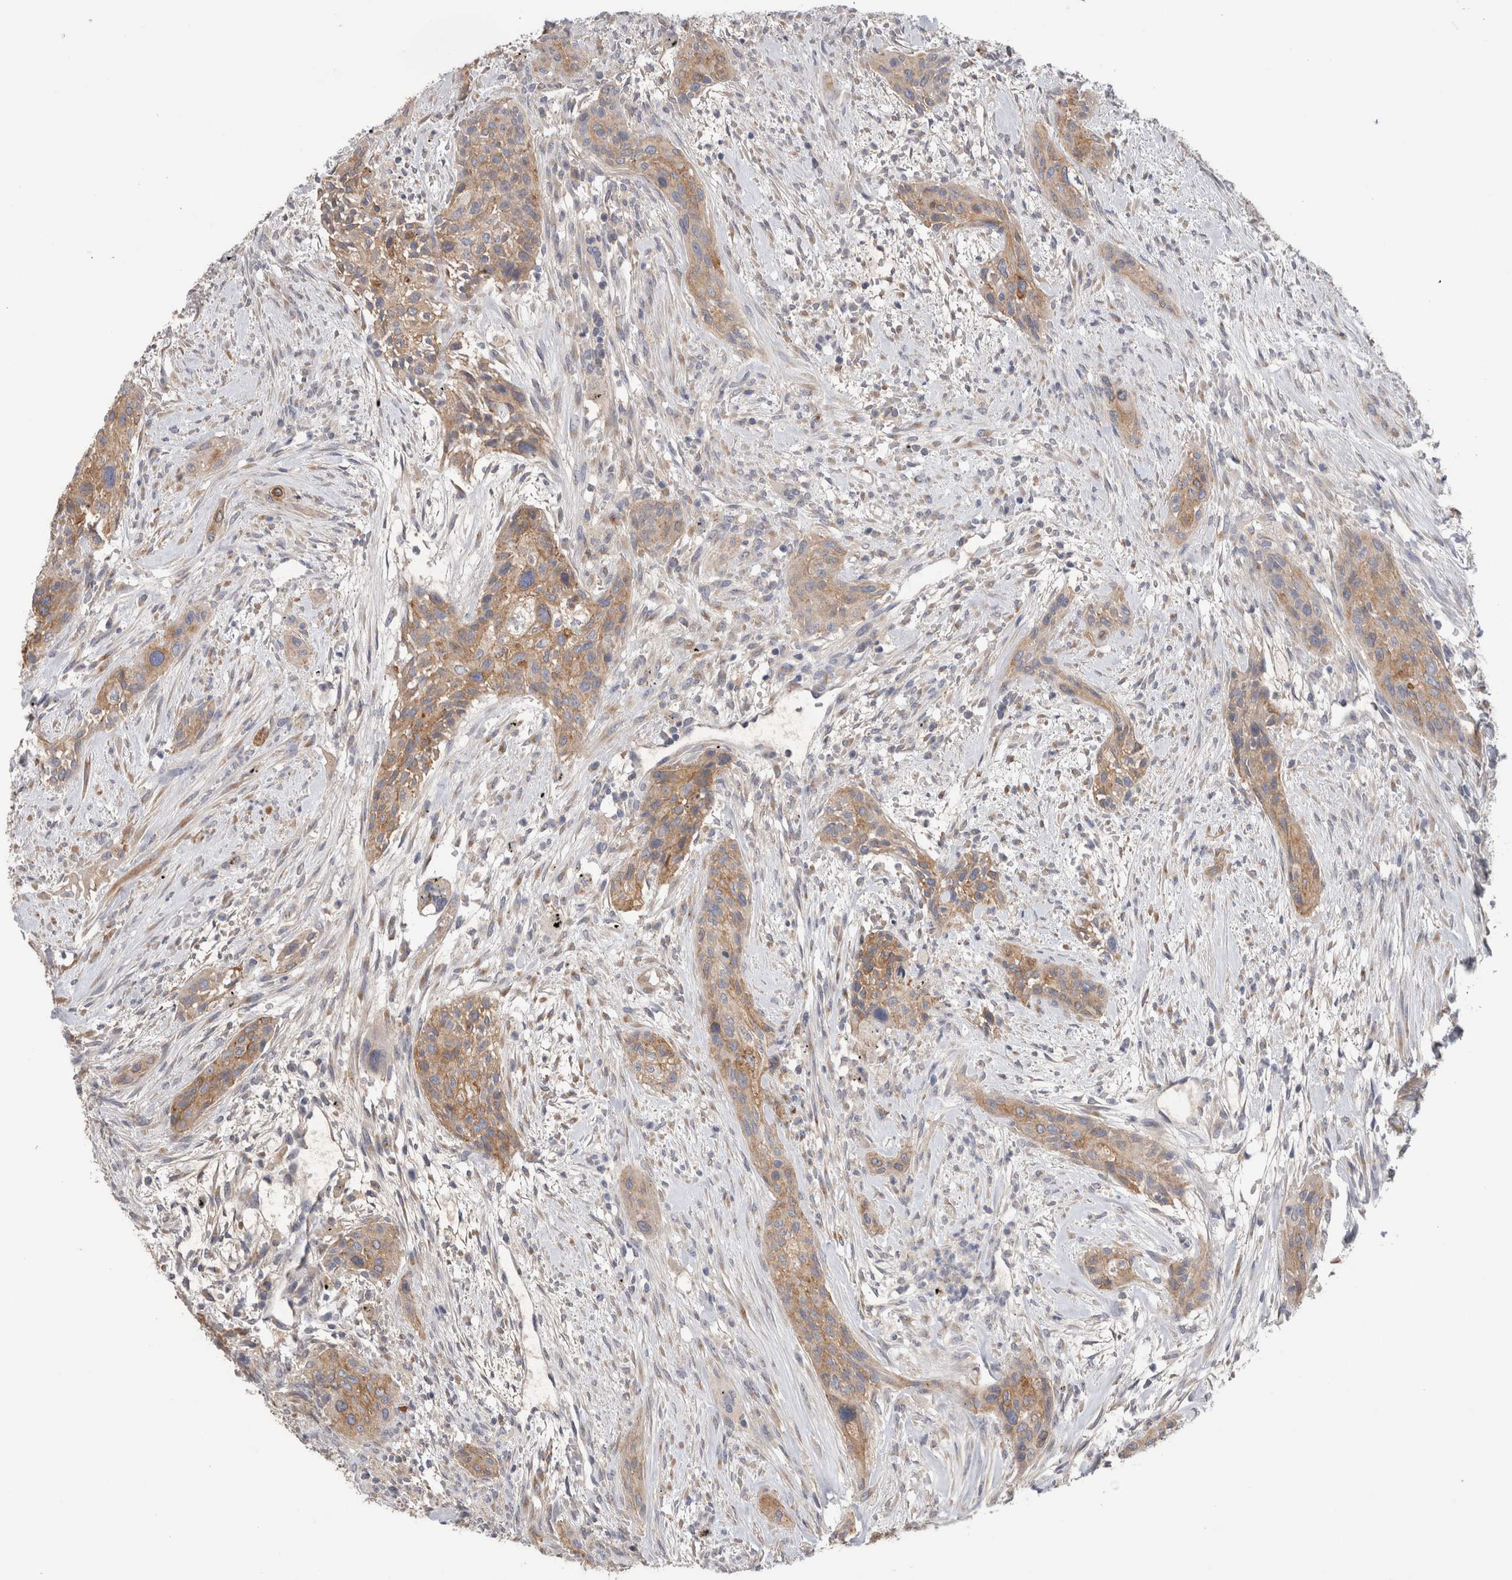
{"staining": {"intensity": "weak", "quantity": ">75%", "location": "cytoplasmic/membranous"}, "tissue": "urothelial cancer", "cell_type": "Tumor cells", "image_type": "cancer", "snomed": [{"axis": "morphology", "description": "Urothelial carcinoma, High grade"}, {"axis": "topography", "description": "Urinary bladder"}], "caption": "A brown stain labels weak cytoplasmic/membranous staining of a protein in human urothelial cancer tumor cells.", "gene": "PPP3CC", "patient": {"sex": "male", "age": 35}}